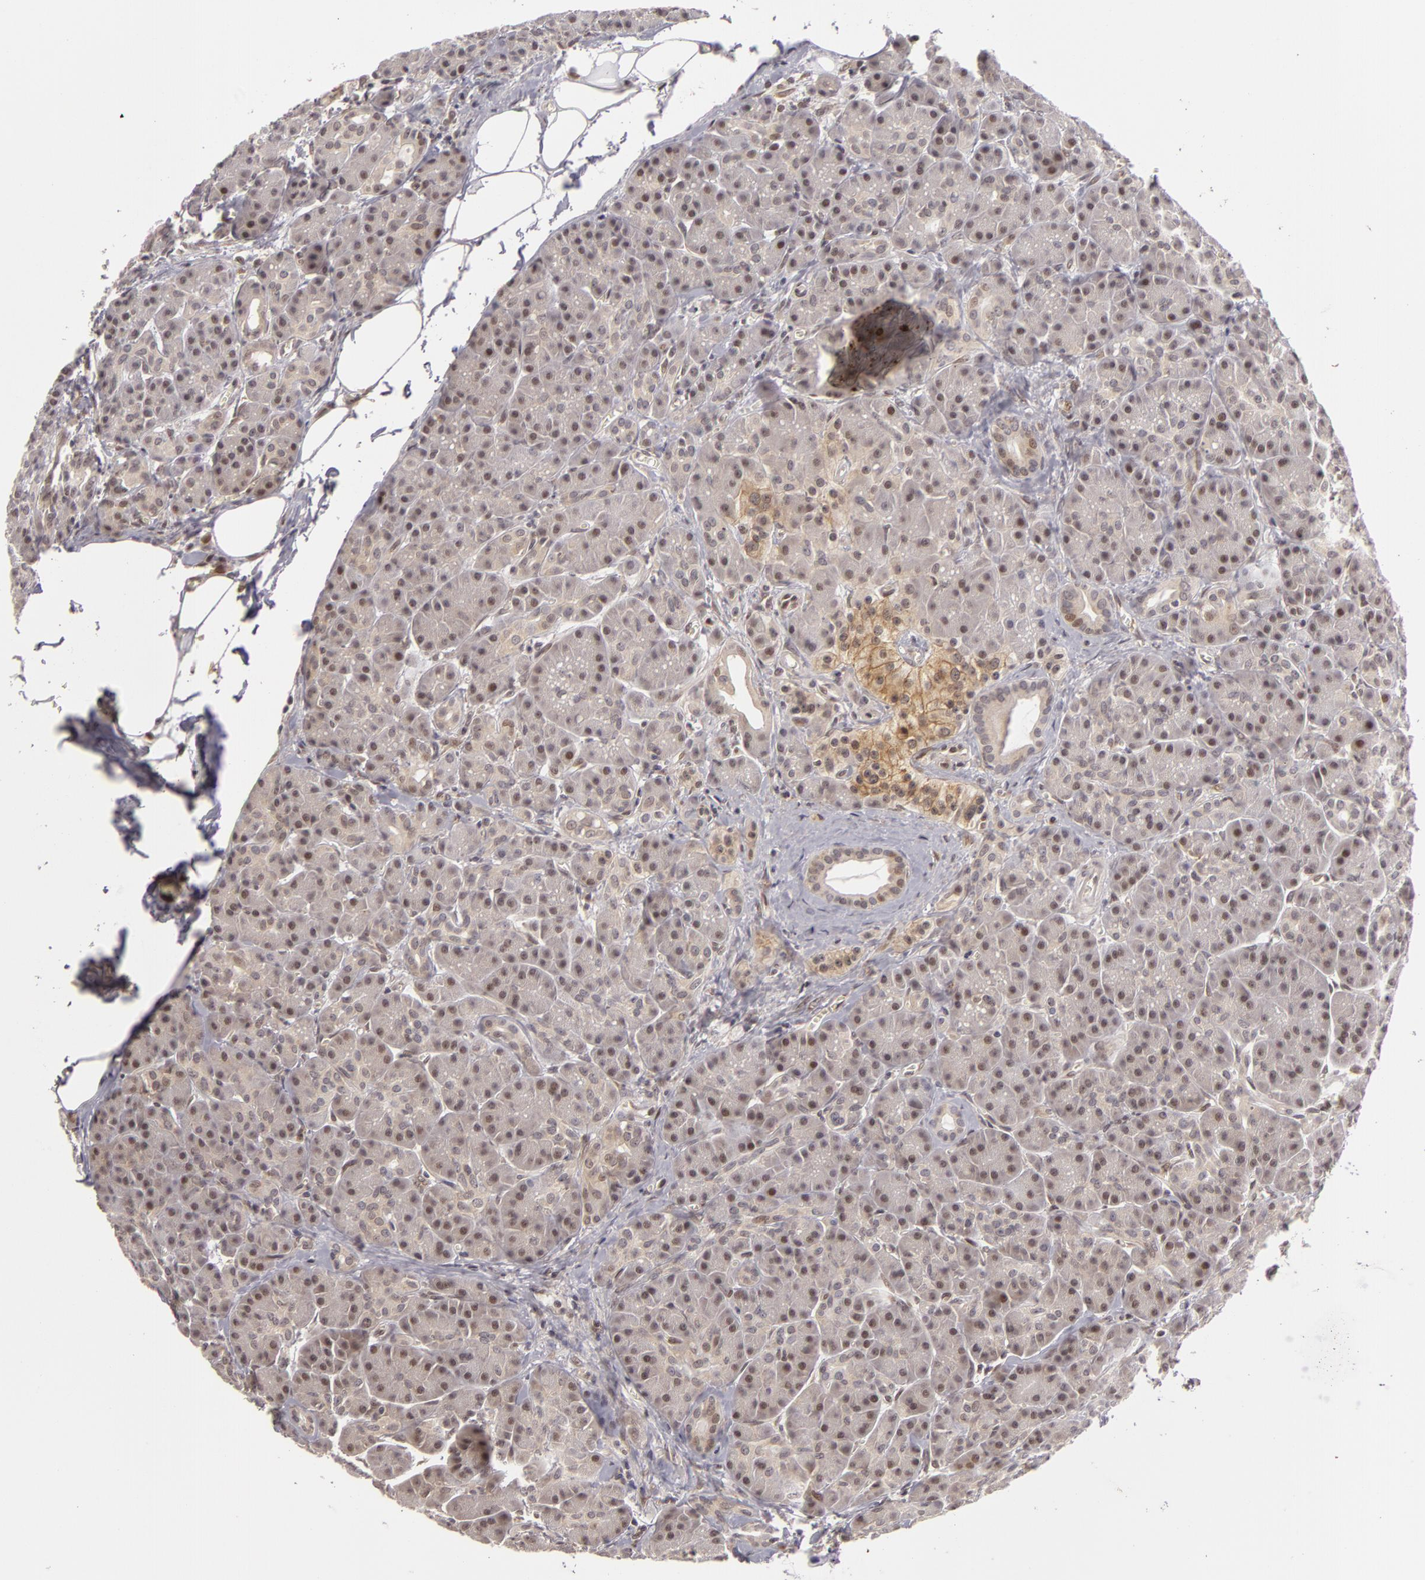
{"staining": {"intensity": "weak", "quantity": "25%-75%", "location": "nuclear"}, "tissue": "pancreas", "cell_type": "Exocrine glandular cells", "image_type": "normal", "snomed": [{"axis": "morphology", "description": "Normal tissue, NOS"}, {"axis": "topography", "description": "Pancreas"}], "caption": "Pancreas stained with DAB immunohistochemistry demonstrates low levels of weak nuclear expression in approximately 25%-75% of exocrine glandular cells. The staining is performed using DAB (3,3'-diaminobenzidine) brown chromogen to label protein expression. The nuclei are counter-stained blue using hematoxylin.", "gene": "ZNF133", "patient": {"sex": "male", "age": 73}}